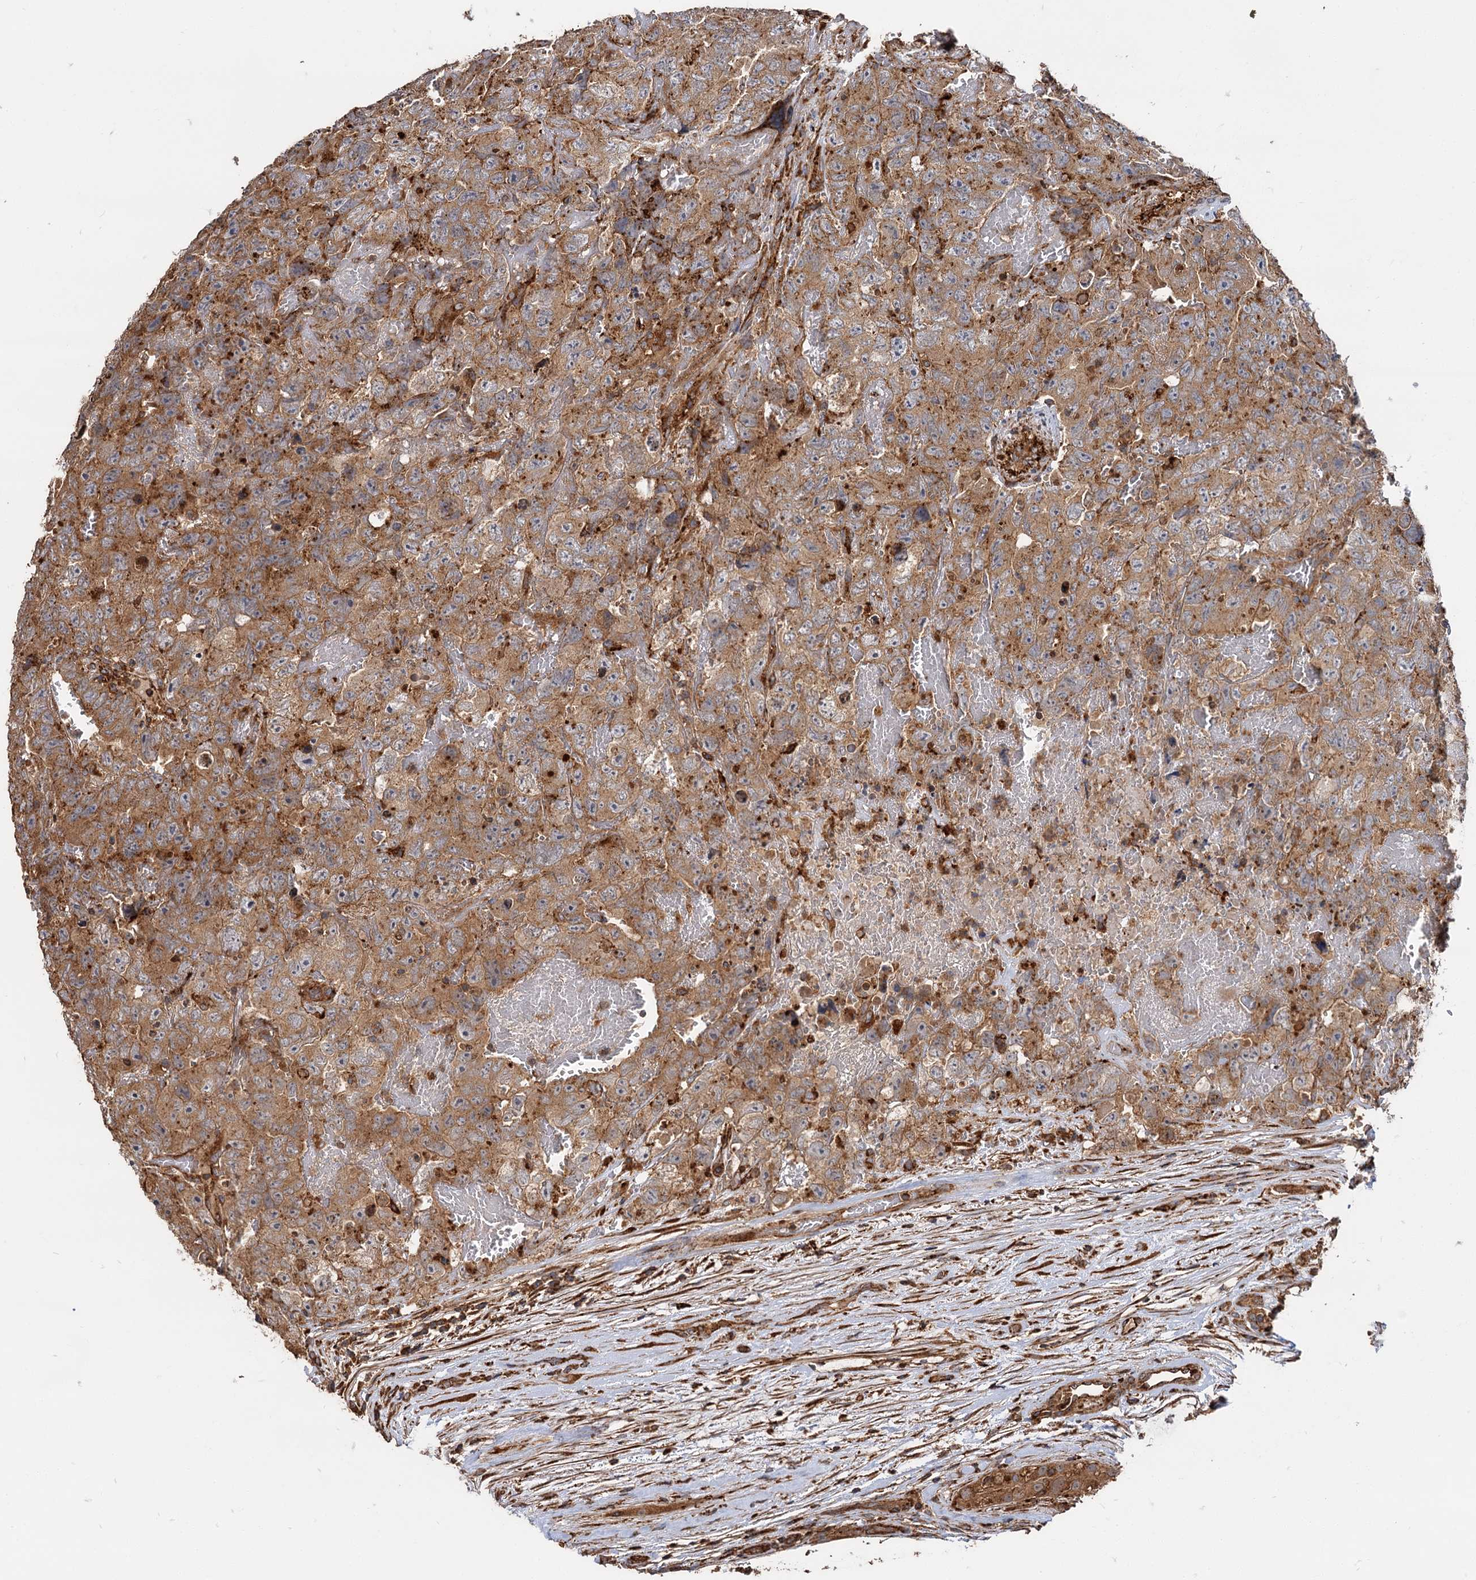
{"staining": {"intensity": "moderate", "quantity": ">75%", "location": "cytoplasmic/membranous"}, "tissue": "testis cancer", "cell_type": "Tumor cells", "image_type": "cancer", "snomed": [{"axis": "morphology", "description": "Carcinoma, Embryonal, NOS"}, {"axis": "topography", "description": "Testis"}], "caption": "Tumor cells reveal medium levels of moderate cytoplasmic/membranous expression in about >75% of cells in testis embryonal carcinoma. (DAB (3,3'-diaminobenzidine) IHC, brown staining for protein, blue staining for nuclei).", "gene": "WDR73", "patient": {"sex": "male", "age": 45}}